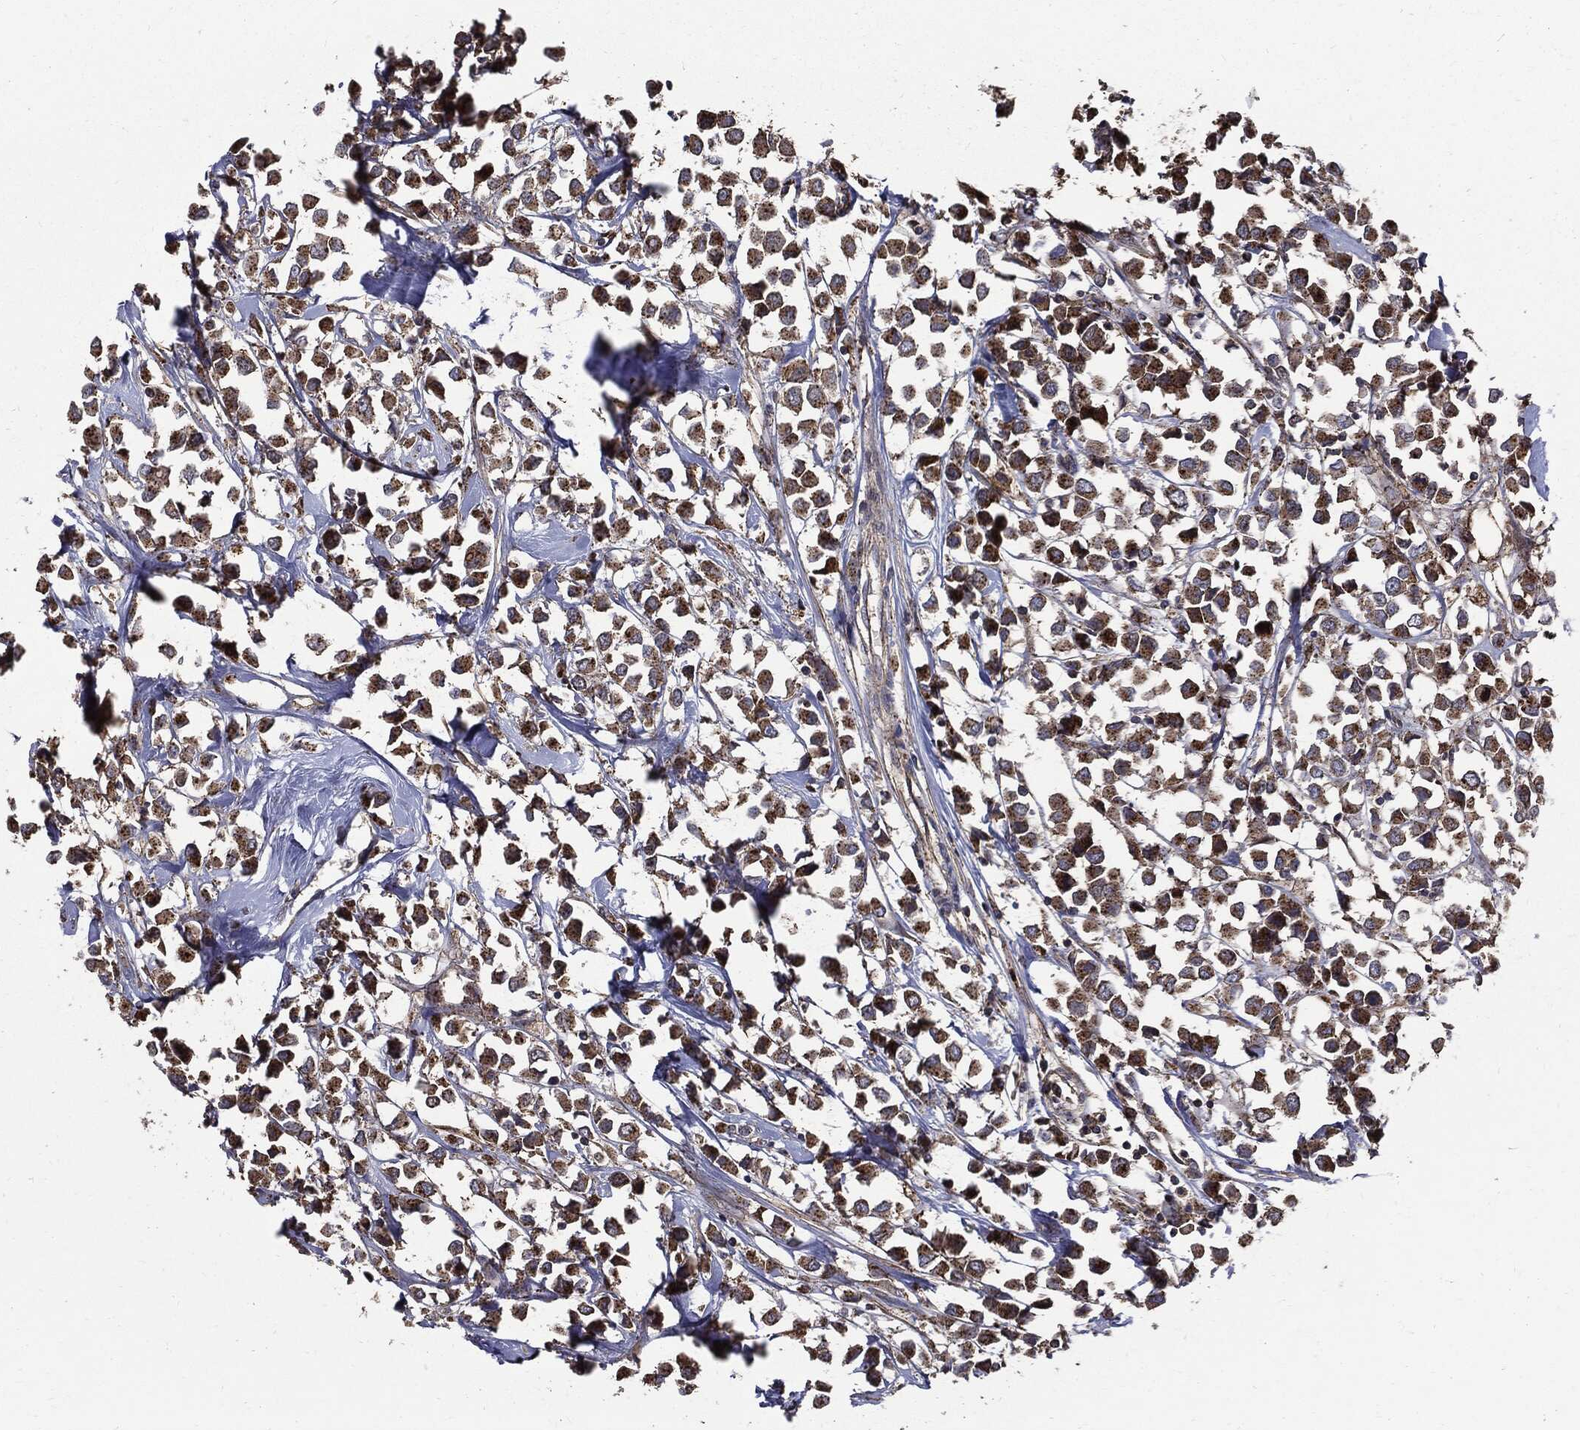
{"staining": {"intensity": "strong", "quantity": ">75%", "location": "cytoplasmic/membranous"}, "tissue": "breast cancer", "cell_type": "Tumor cells", "image_type": "cancer", "snomed": [{"axis": "morphology", "description": "Duct carcinoma"}, {"axis": "topography", "description": "Breast"}], "caption": "IHC image of neoplastic tissue: breast cancer stained using immunohistochemistry exhibits high levels of strong protein expression localized specifically in the cytoplasmic/membranous of tumor cells, appearing as a cytoplasmic/membranous brown color.", "gene": "PDCD6IP", "patient": {"sex": "female", "age": 61}}